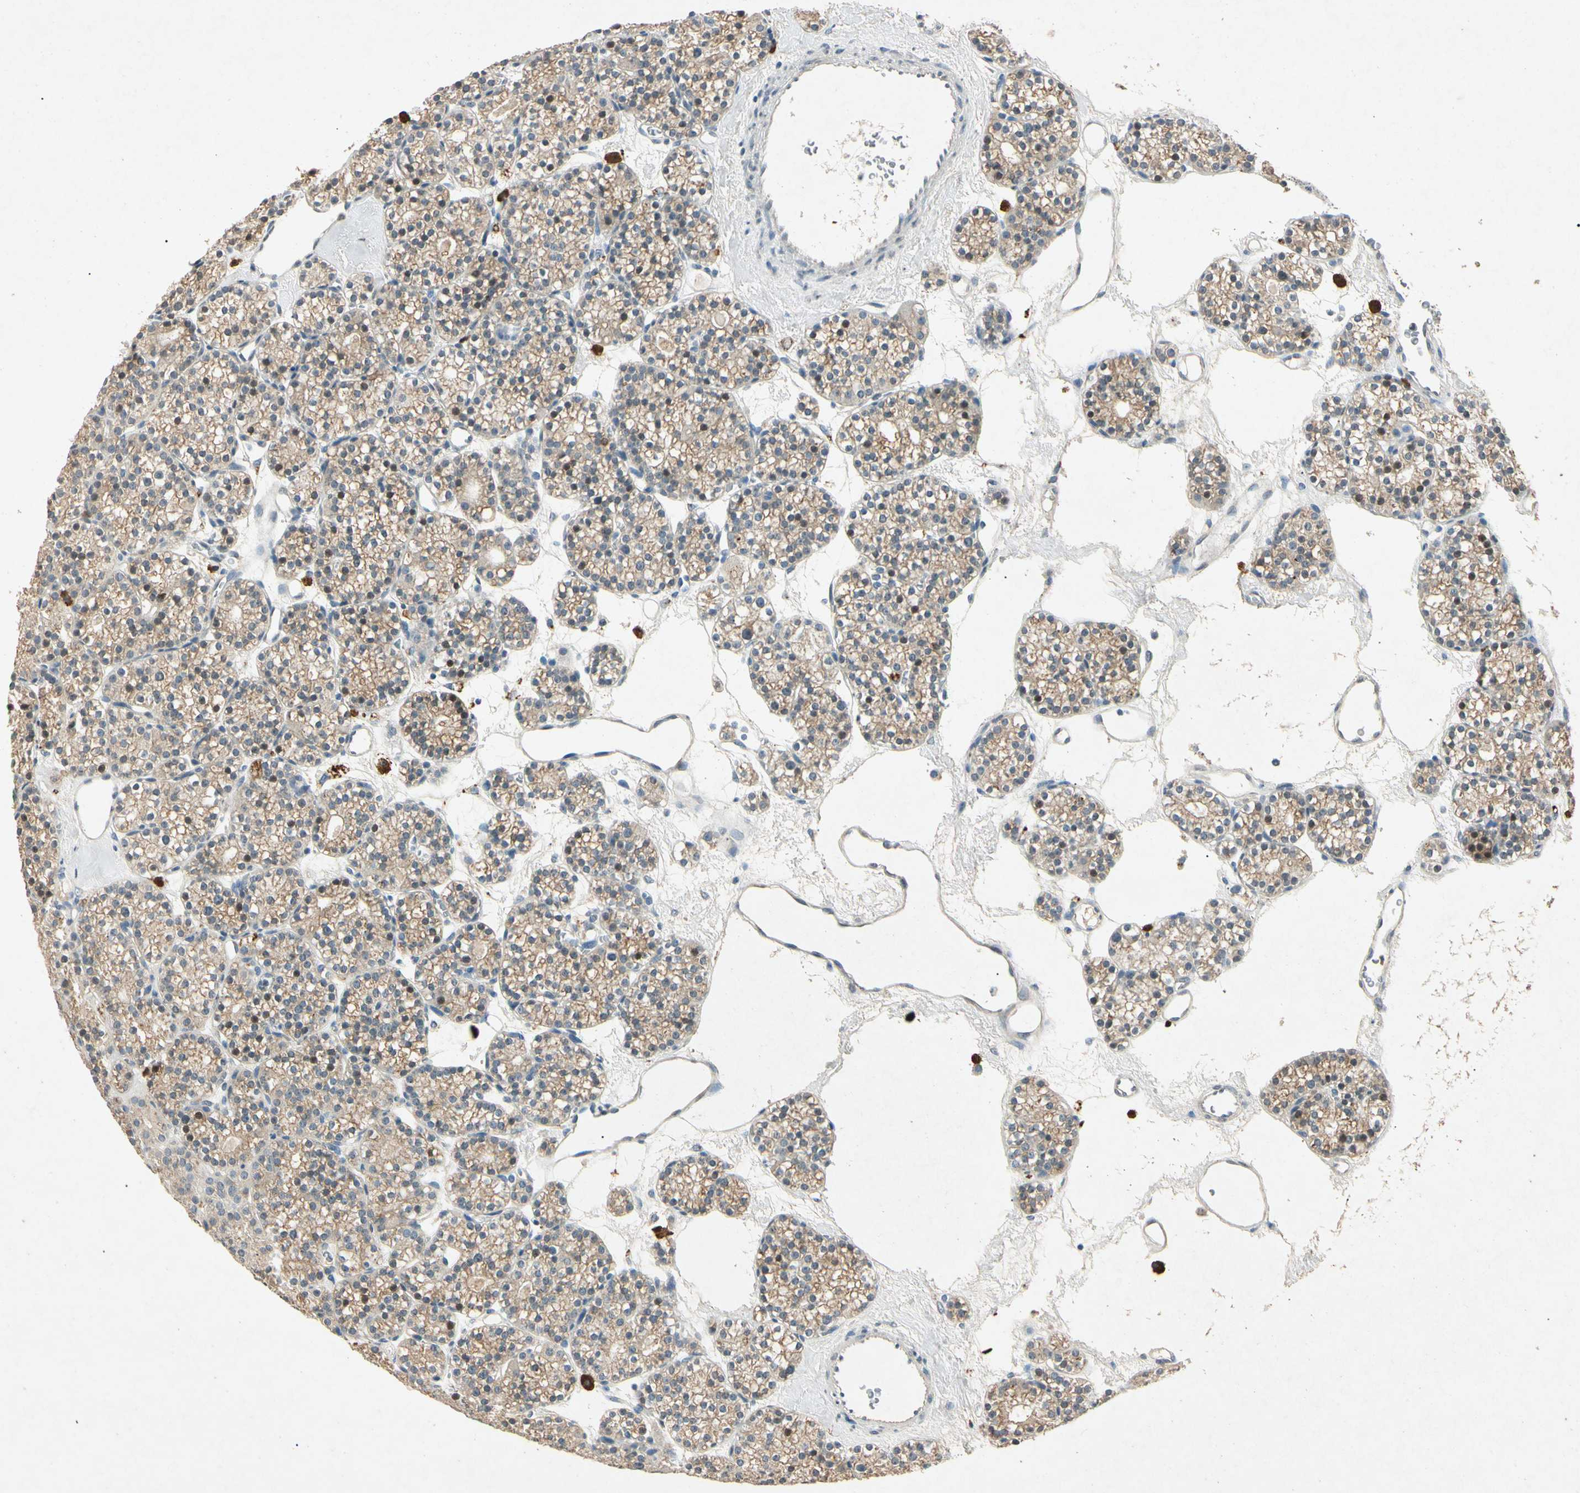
{"staining": {"intensity": "weak", "quantity": "25%-75%", "location": "nuclear"}, "tissue": "parathyroid gland", "cell_type": "Glandular cells", "image_type": "normal", "snomed": [{"axis": "morphology", "description": "Normal tissue, NOS"}, {"axis": "topography", "description": "Parathyroid gland"}], "caption": "Weak nuclear protein expression is seen in approximately 25%-75% of glandular cells in parathyroid gland. Nuclei are stained in blue.", "gene": "HSPA1B", "patient": {"sex": "female", "age": 64}}